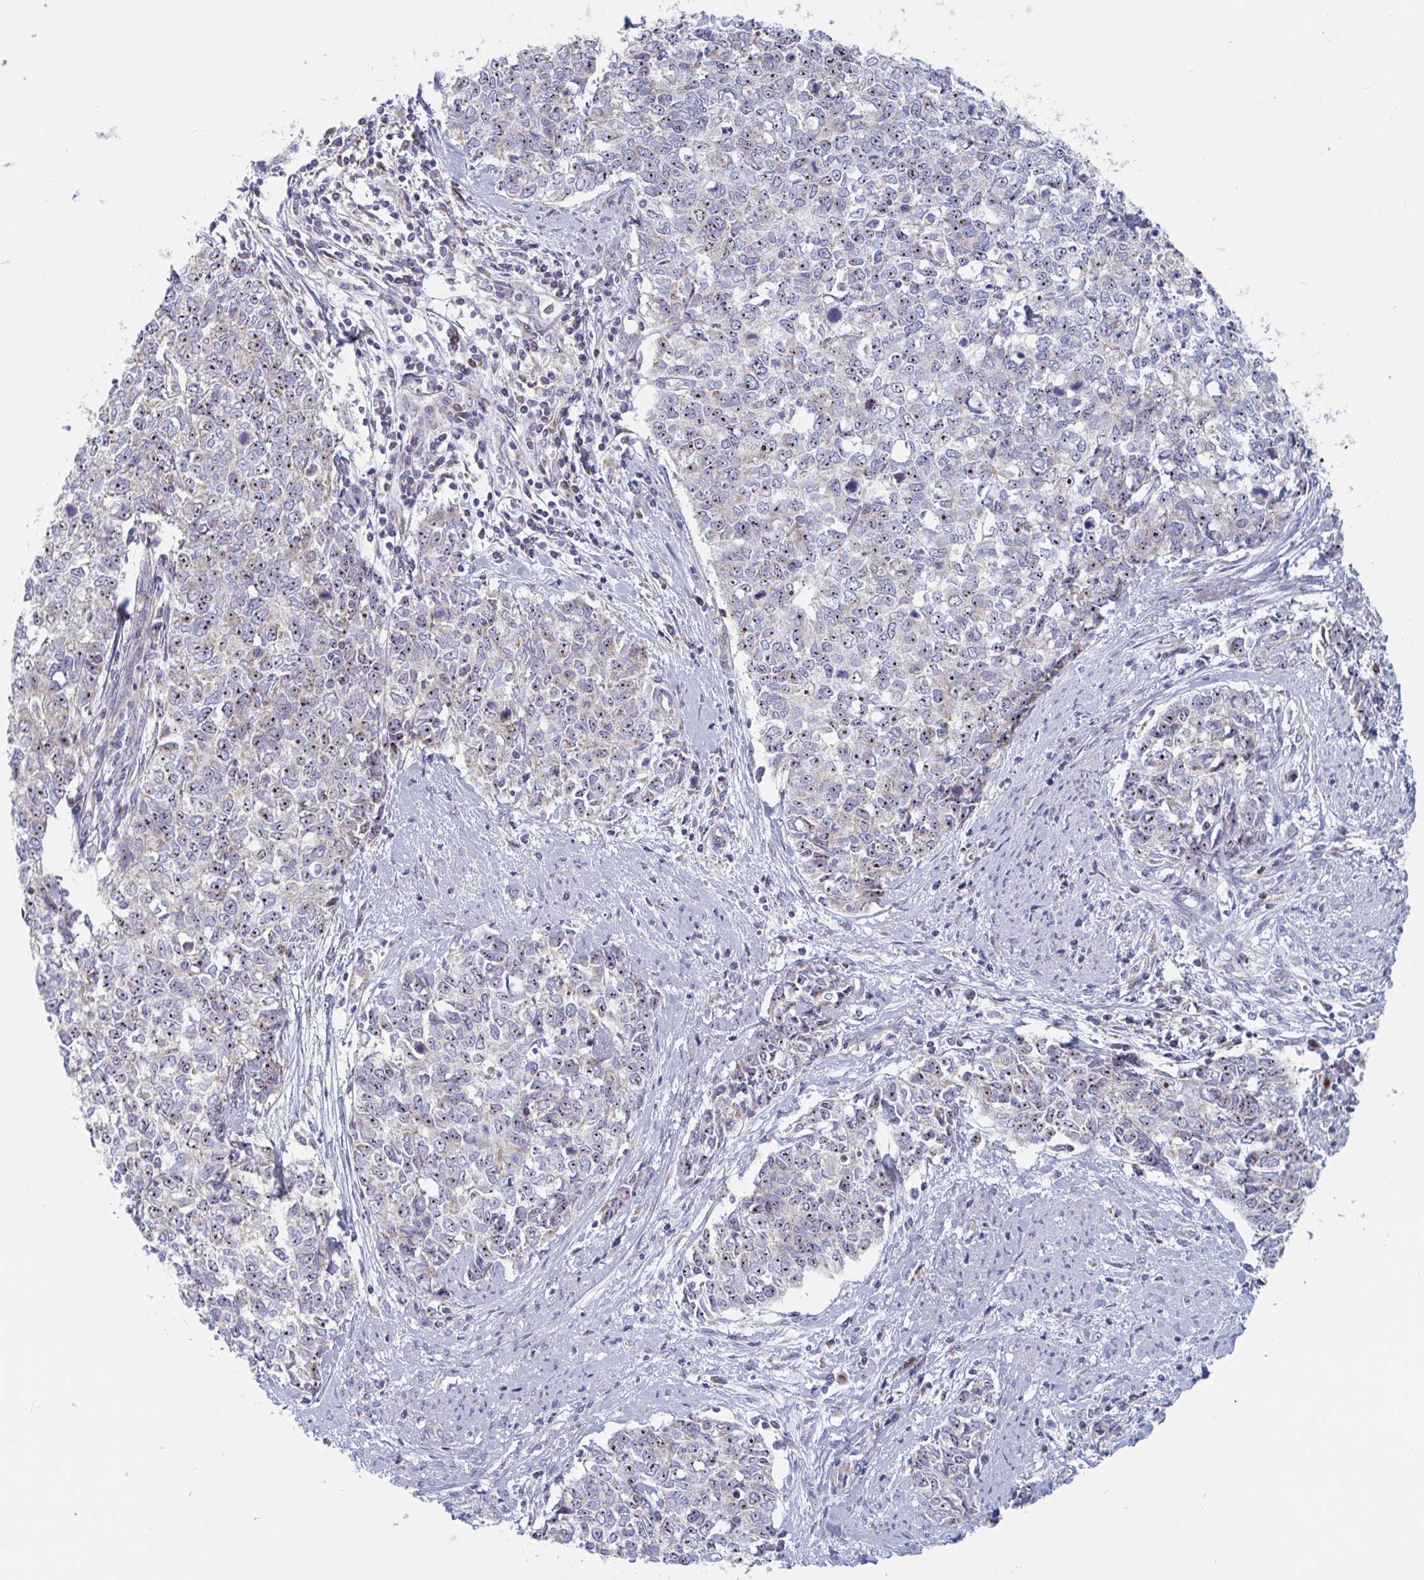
{"staining": {"intensity": "moderate", "quantity": "25%-75%", "location": "nuclear"}, "tissue": "cervical cancer", "cell_type": "Tumor cells", "image_type": "cancer", "snomed": [{"axis": "morphology", "description": "Adenocarcinoma, NOS"}, {"axis": "topography", "description": "Cervix"}], "caption": "Cervical cancer (adenocarcinoma) was stained to show a protein in brown. There is medium levels of moderate nuclear staining in about 25%-75% of tumor cells.", "gene": "MRPL53", "patient": {"sex": "female", "age": 63}}